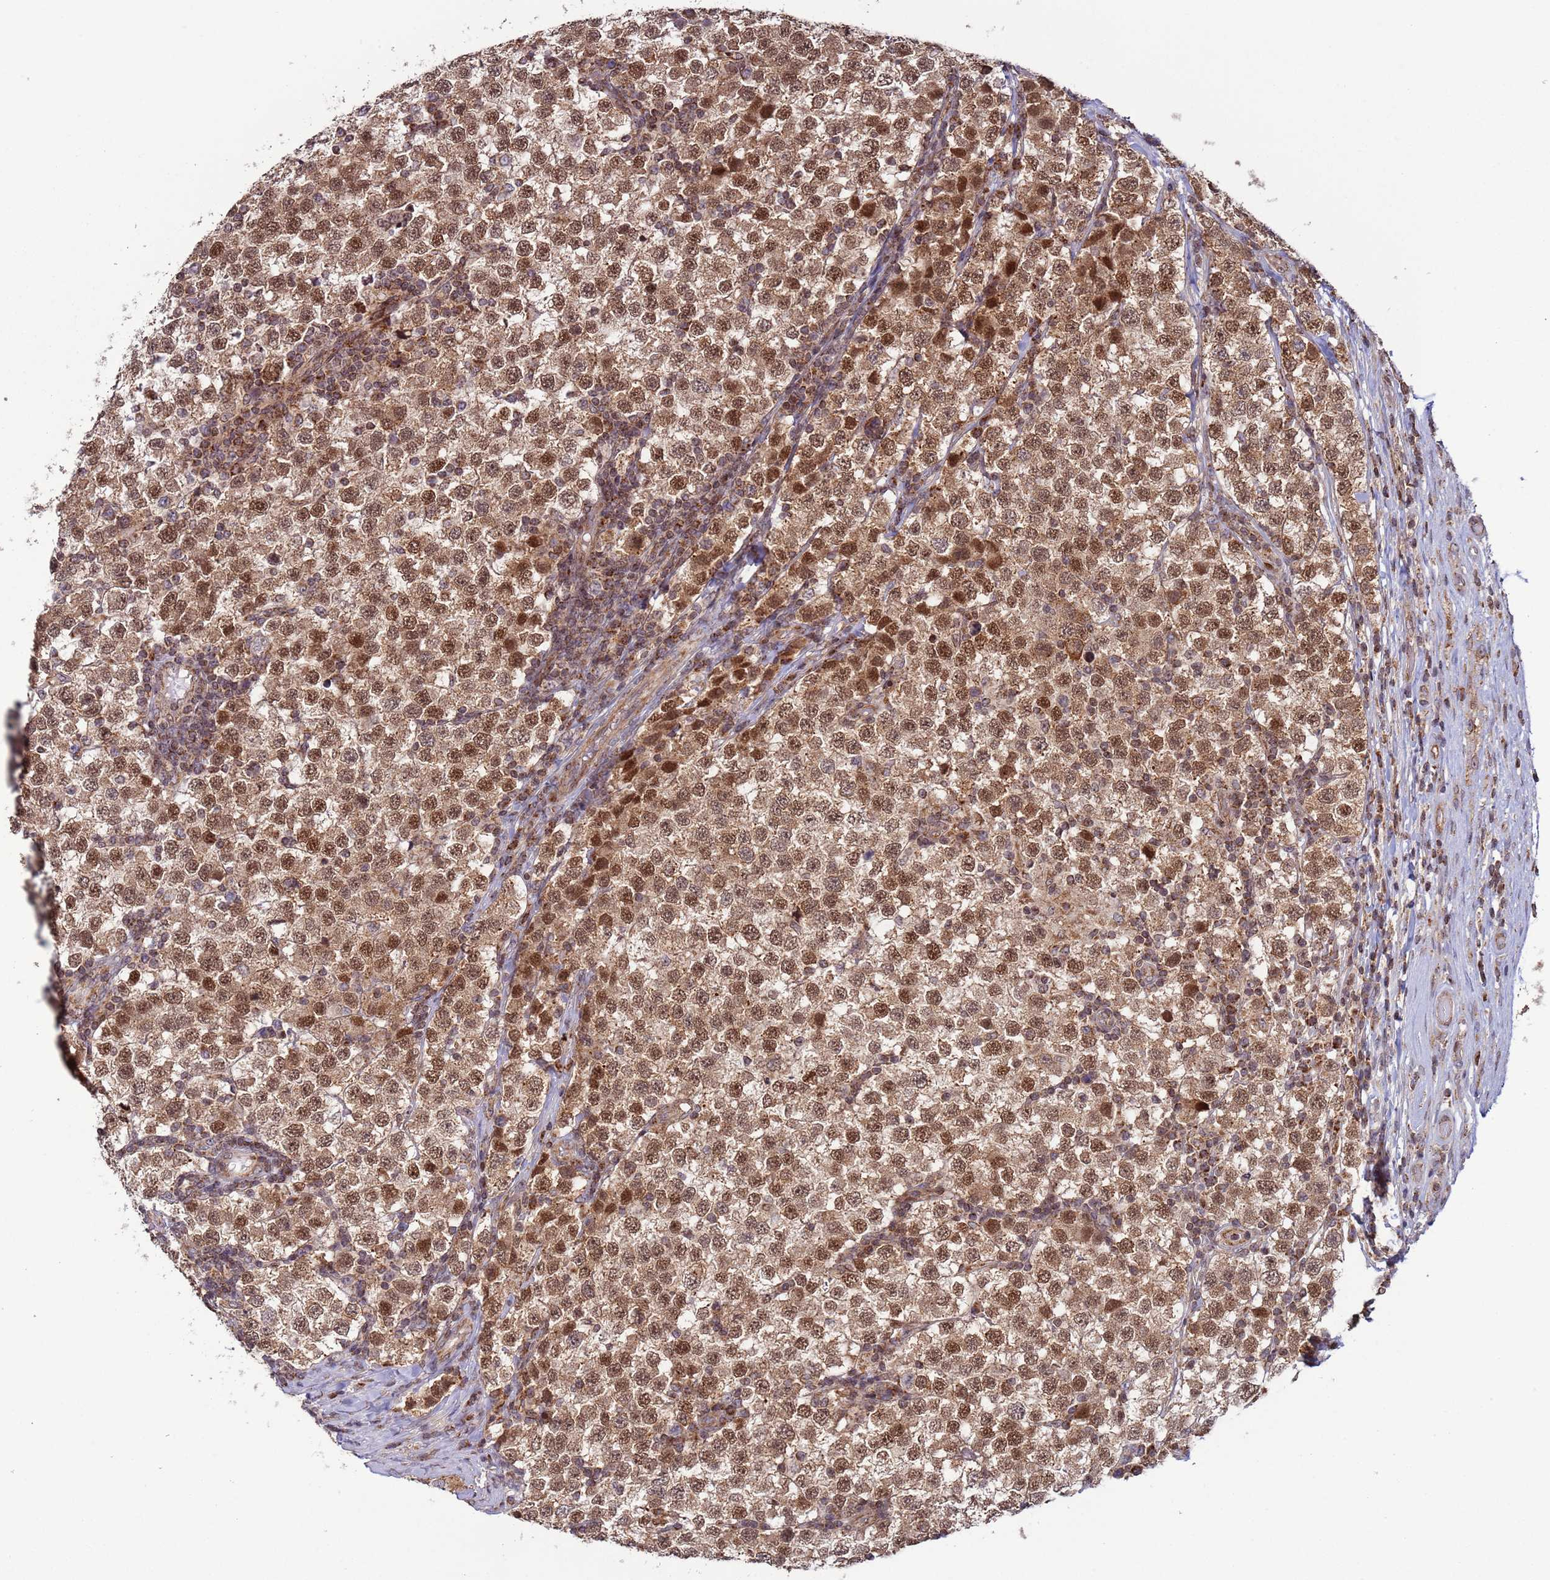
{"staining": {"intensity": "strong", "quantity": ">75%", "location": "nuclear"}, "tissue": "testis cancer", "cell_type": "Tumor cells", "image_type": "cancer", "snomed": [{"axis": "morphology", "description": "Seminoma, NOS"}, {"axis": "topography", "description": "Testis"}], "caption": "Tumor cells show strong nuclear staining in approximately >75% of cells in testis seminoma. (Stains: DAB (3,3'-diaminobenzidine) in brown, nuclei in blue, Microscopy: brightfield microscopy at high magnification).", "gene": "RCOR2", "patient": {"sex": "male", "age": 34}}